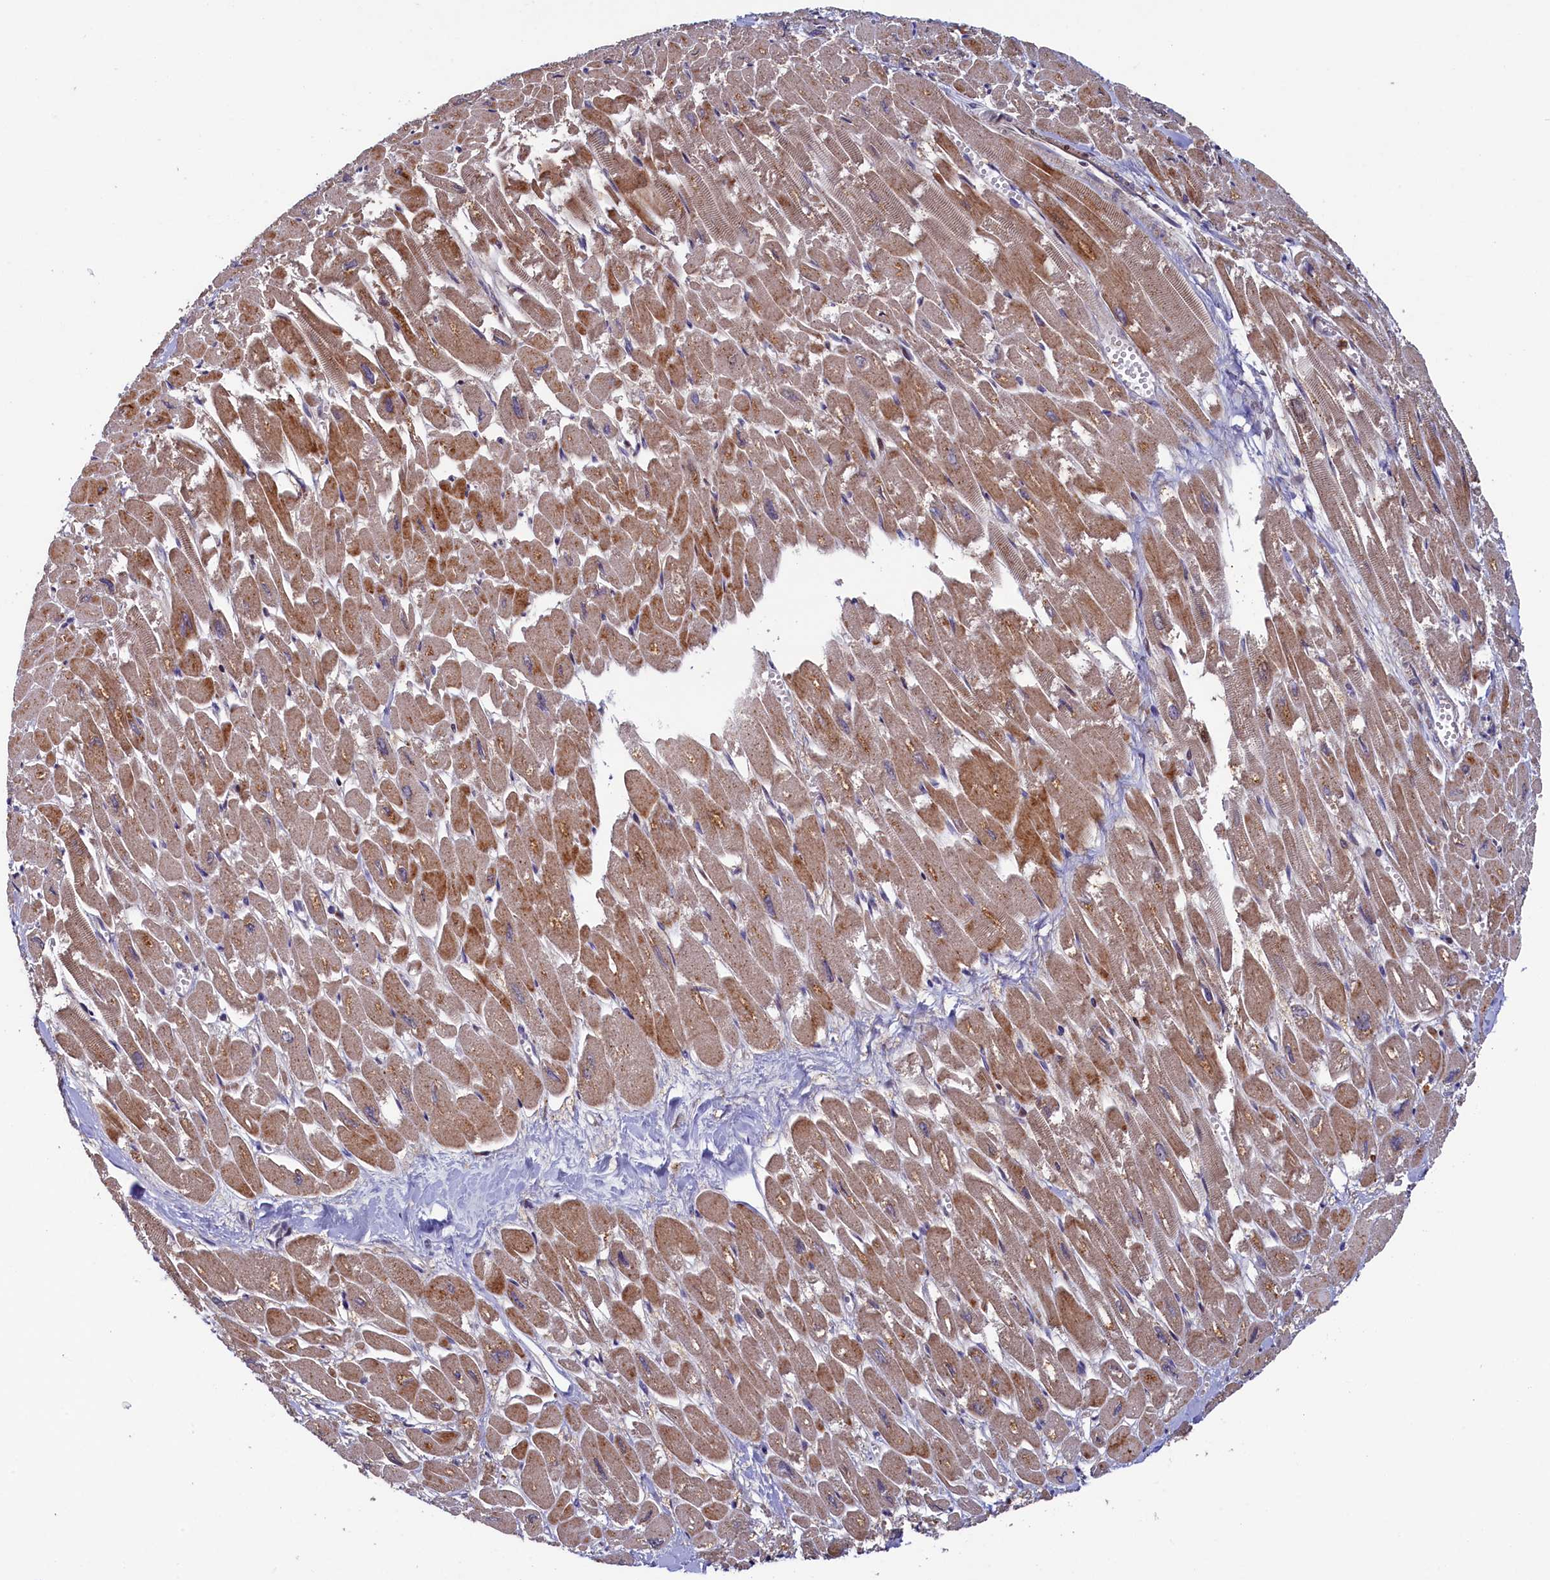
{"staining": {"intensity": "strong", "quantity": ">75%", "location": "cytoplasmic/membranous"}, "tissue": "heart muscle", "cell_type": "Cardiomyocytes", "image_type": "normal", "snomed": [{"axis": "morphology", "description": "Normal tissue, NOS"}, {"axis": "topography", "description": "Heart"}], "caption": "About >75% of cardiomyocytes in unremarkable human heart muscle display strong cytoplasmic/membranous protein expression as visualized by brown immunohistochemical staining.", "gene": "PIK3C3", "patient": {"sex": "male", "age": 54}}